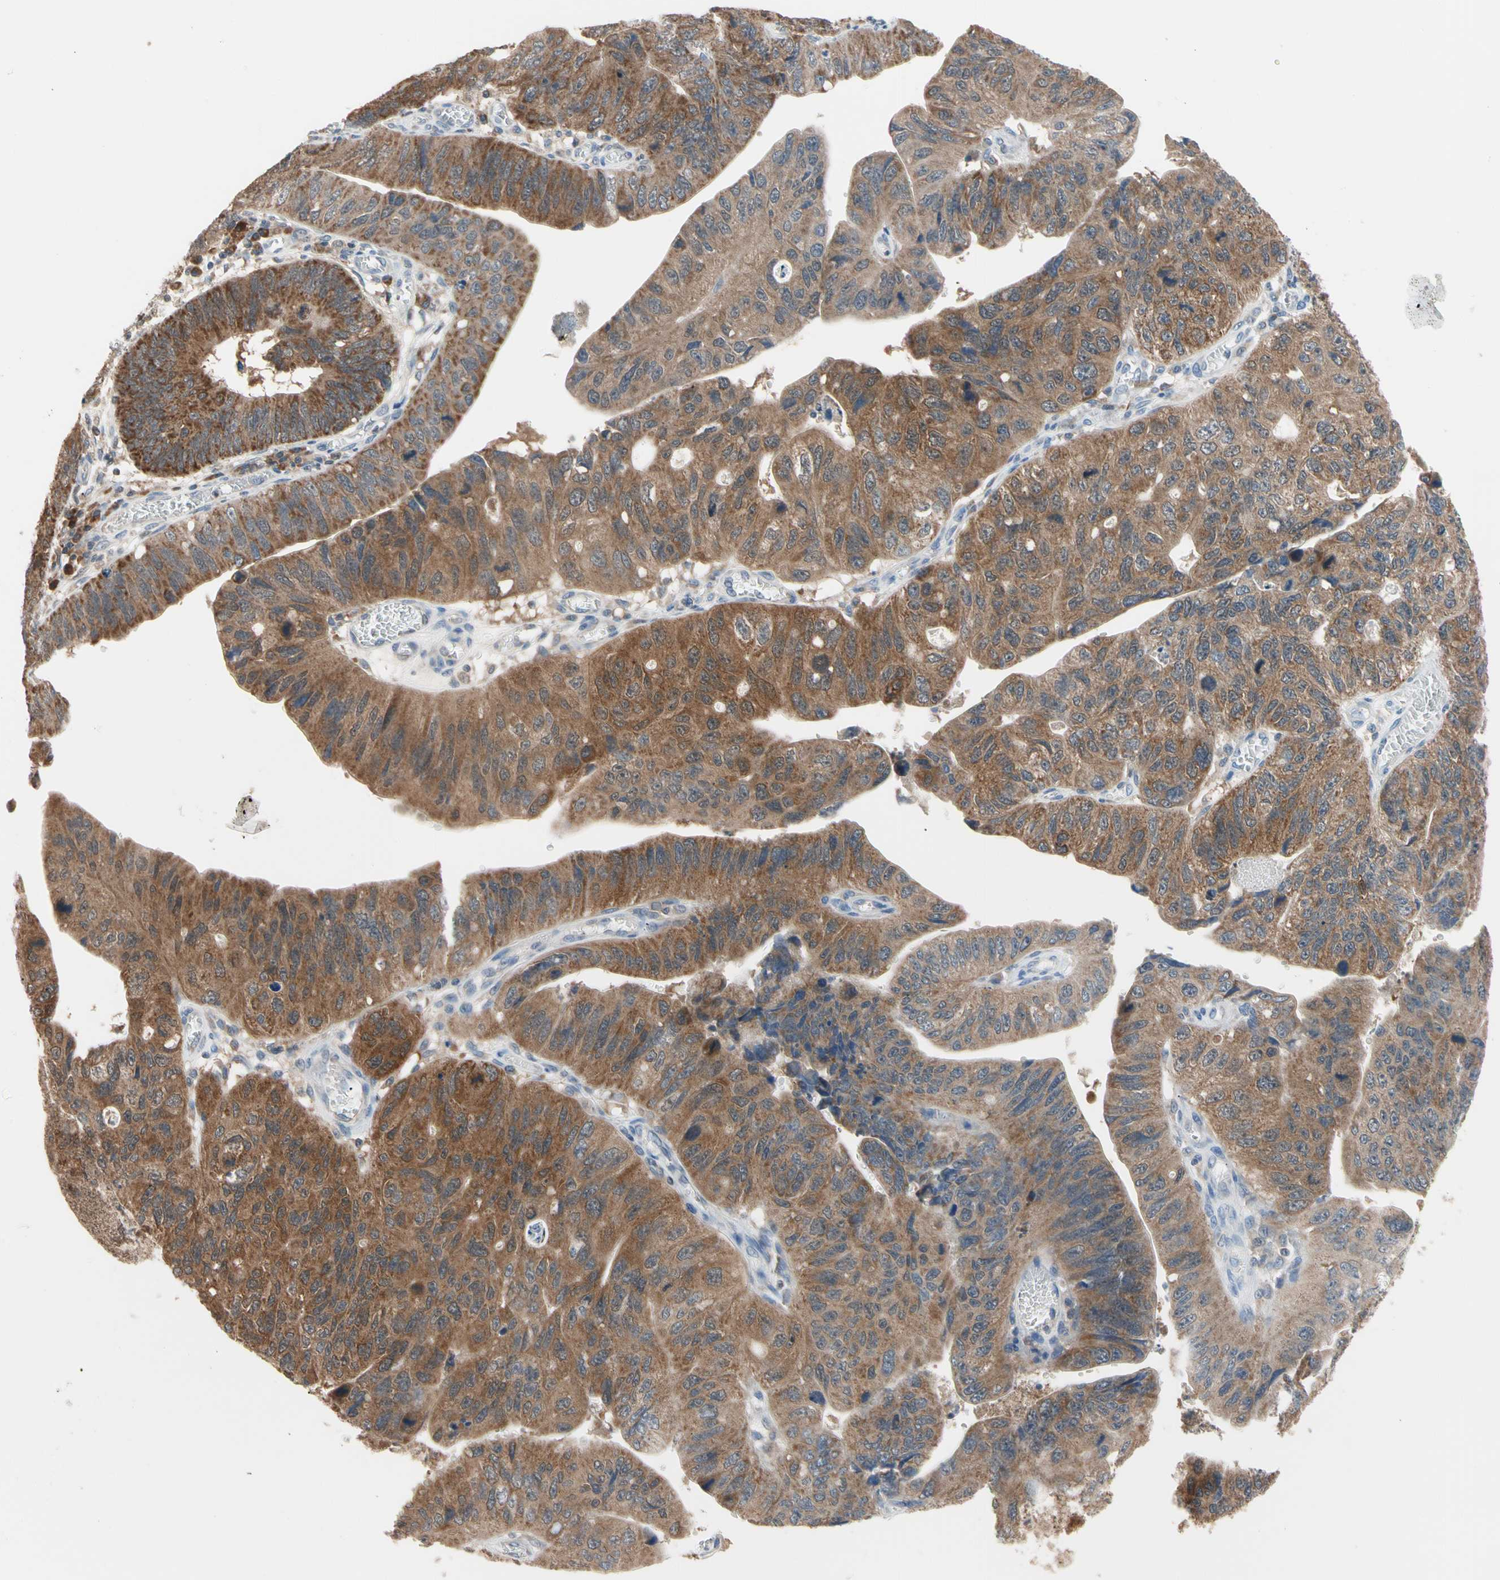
{"staining": {"intensity": "strong", "quantity": ">75%", "location": "cytoplasmic/membranous"}, "tissue": "stomach cancer", "cell_type": "Tumor cells", "image_type": "cancer", "snomed": [{"axis": "morphology", "description": "Adenocarcinoma, NOS"}, {"axis": "topography", "description": "Stomach"}], "caption": "Protein staining of stomach adenocarcinoma tissue exhibits strong cytoplasmic/membranous staining in approximately >75% of tumor cells.", "gene": "MTHFS", "patient": {"sex": "male", "age": 59}}